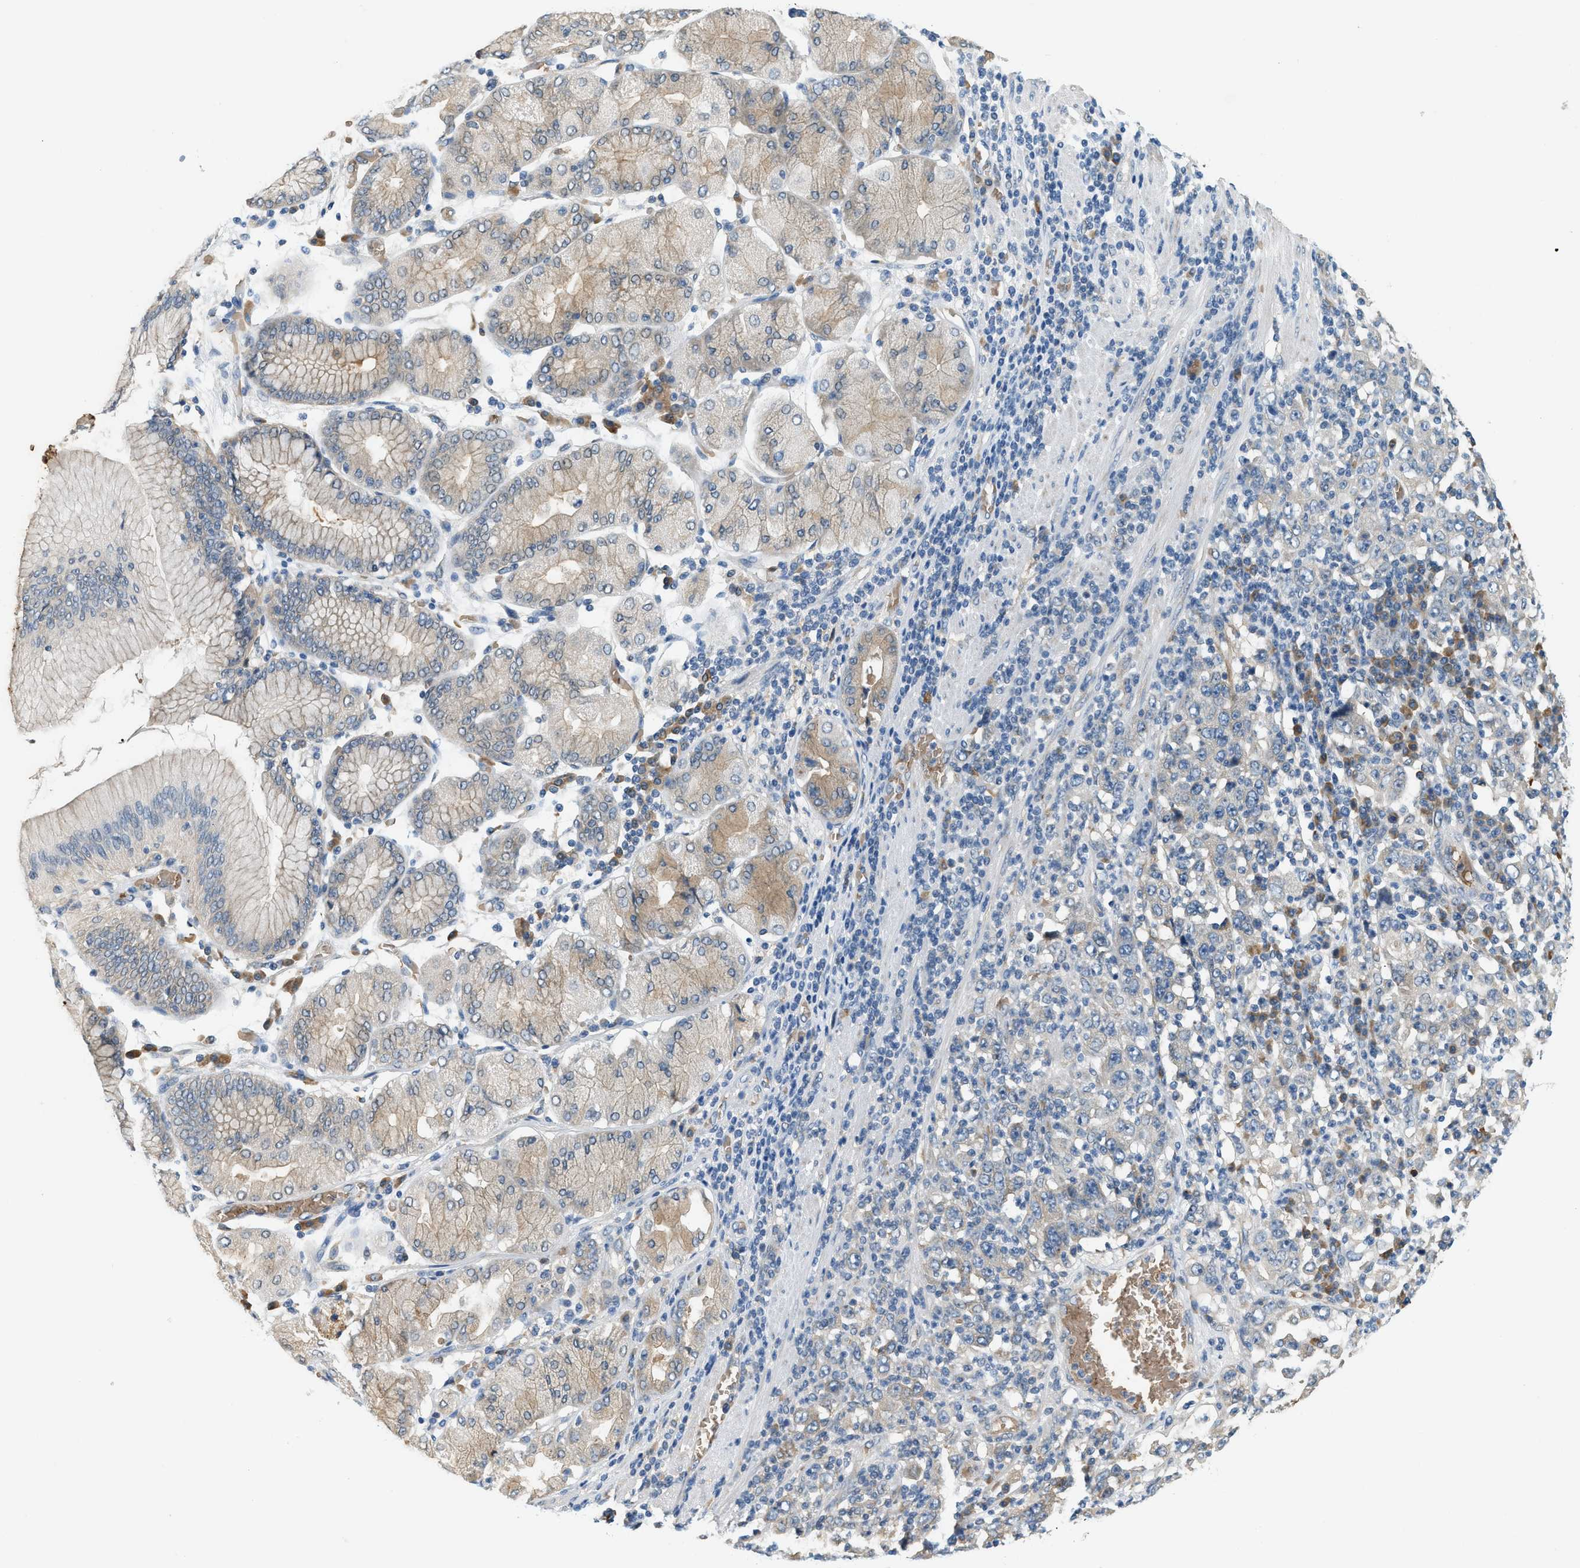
{"staining": {"intensity": "negative", "quantity": "none", "location": "none"}, "tissue": "stomach cancer", "cell_type": "Tumor cells", "image_type": "cancer", "snomed": [{"axis": "morphology", "description": "Normal tissue, NOS"}, {"axis": "morphology", "description": "Adenocarcinoma, NOS"}, {"axis": "topography", "description": "Stomach, upper"}, {"axis": "topography", "description": "Stomach"}], "caption": "Stomach cancer (adenocarcinoma) was stained to show a protein in brown. There is no significant positivity in tumor cells.", "gene": "CYTH2", "patient": {"sex": "male", "age": 59}}